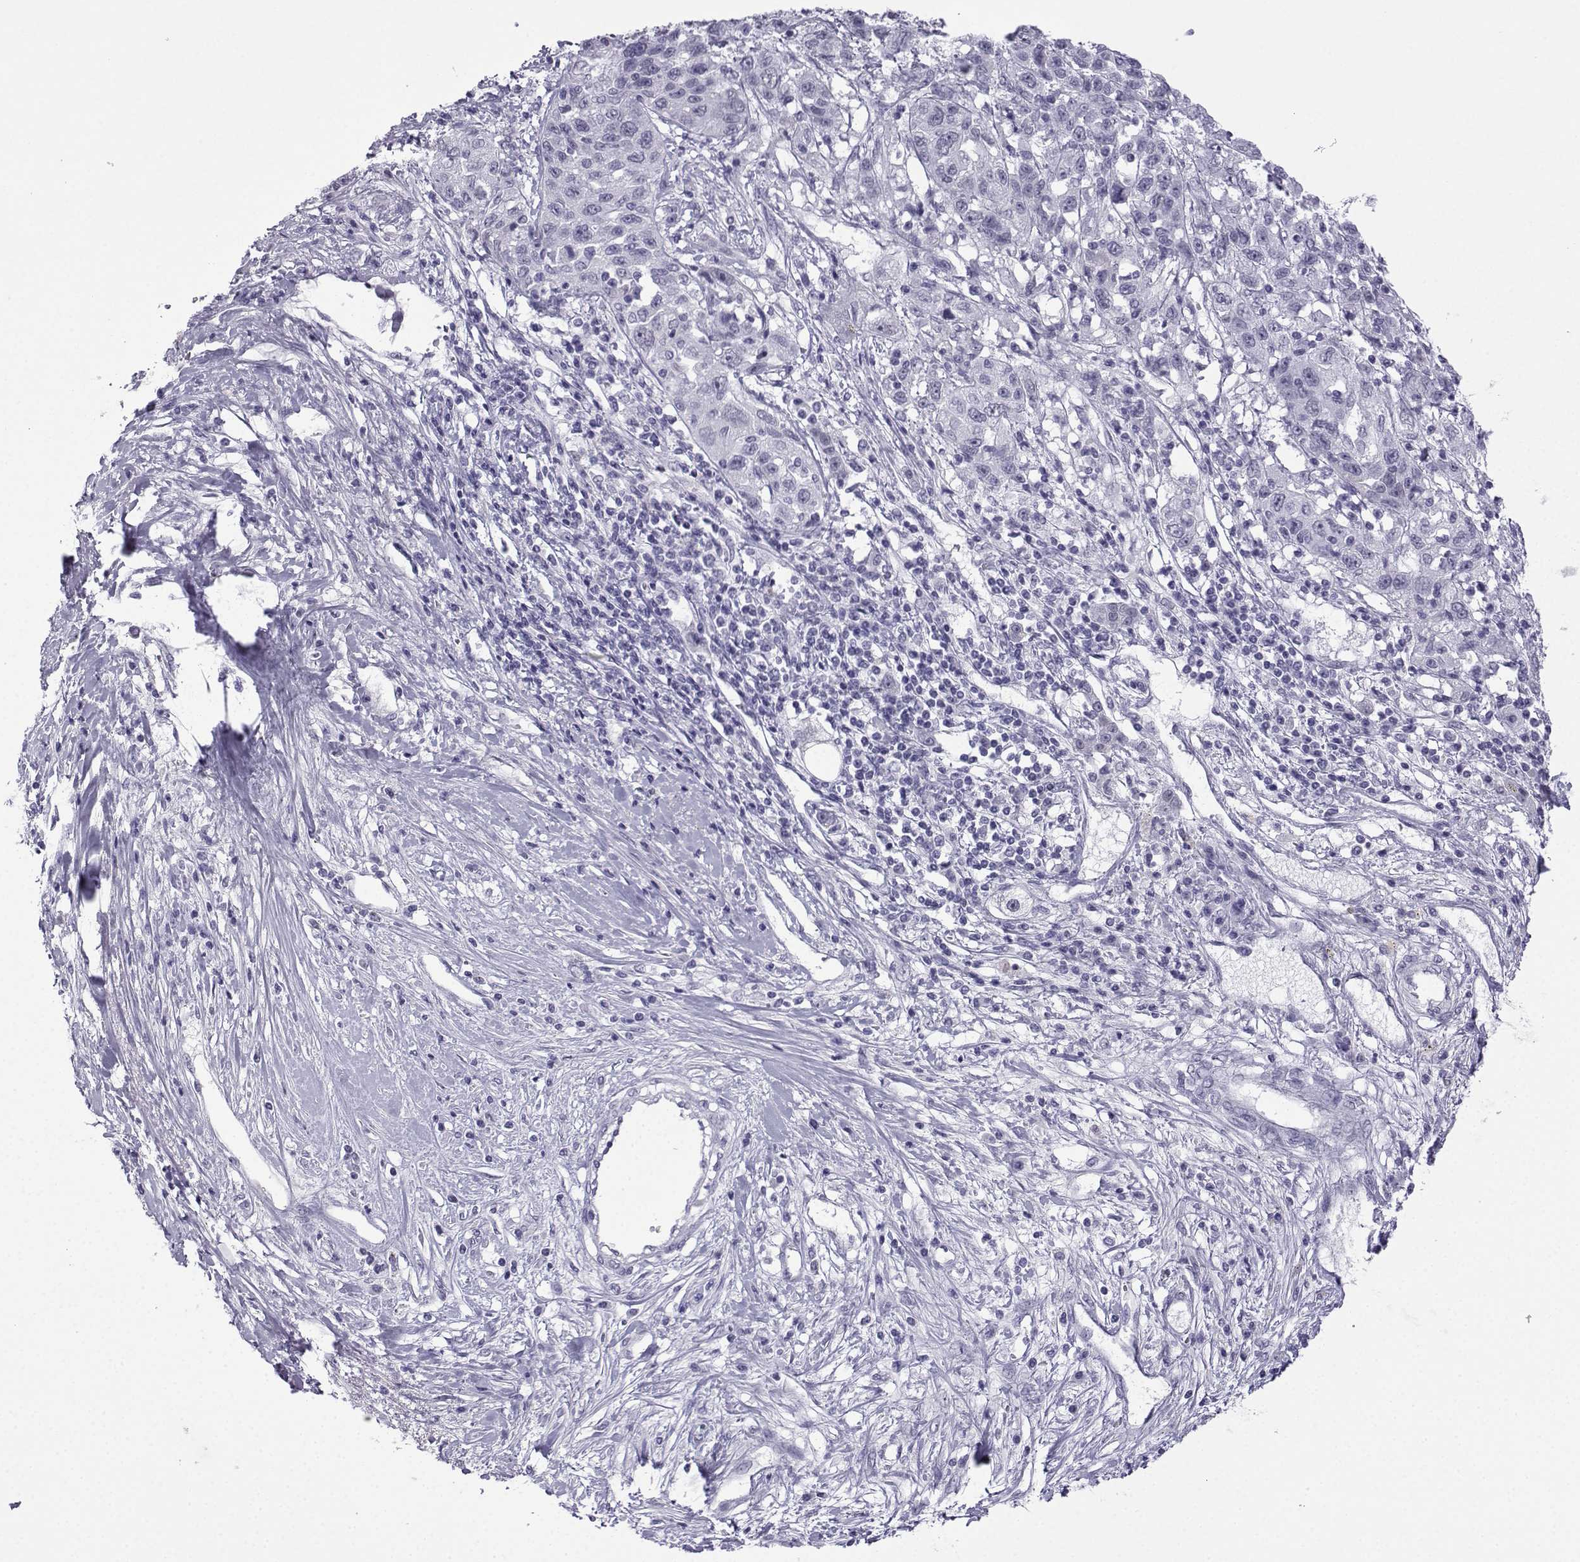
{"staining": {"intensity": "negative", "quantity": "none", "location": "none"}, "tissue": "liver cancer", "cell_type": "Tumor cells", "image_type": "cancer", "snomed": [{"axis": "morphology", "description": "Adenocarcinoma, NOS"}, {"axis": "morphology", "description": "Cholangiocarcinoma"}, {"axis": "topography", "description": "Liver"}], "caption": "This is an immunohistochemistry histopathology image of human adenocarcinoma (liver). There is no expression in tumor cells.", "gene": "MRGBP", "patient": {"sex": "male", "age": 64}}